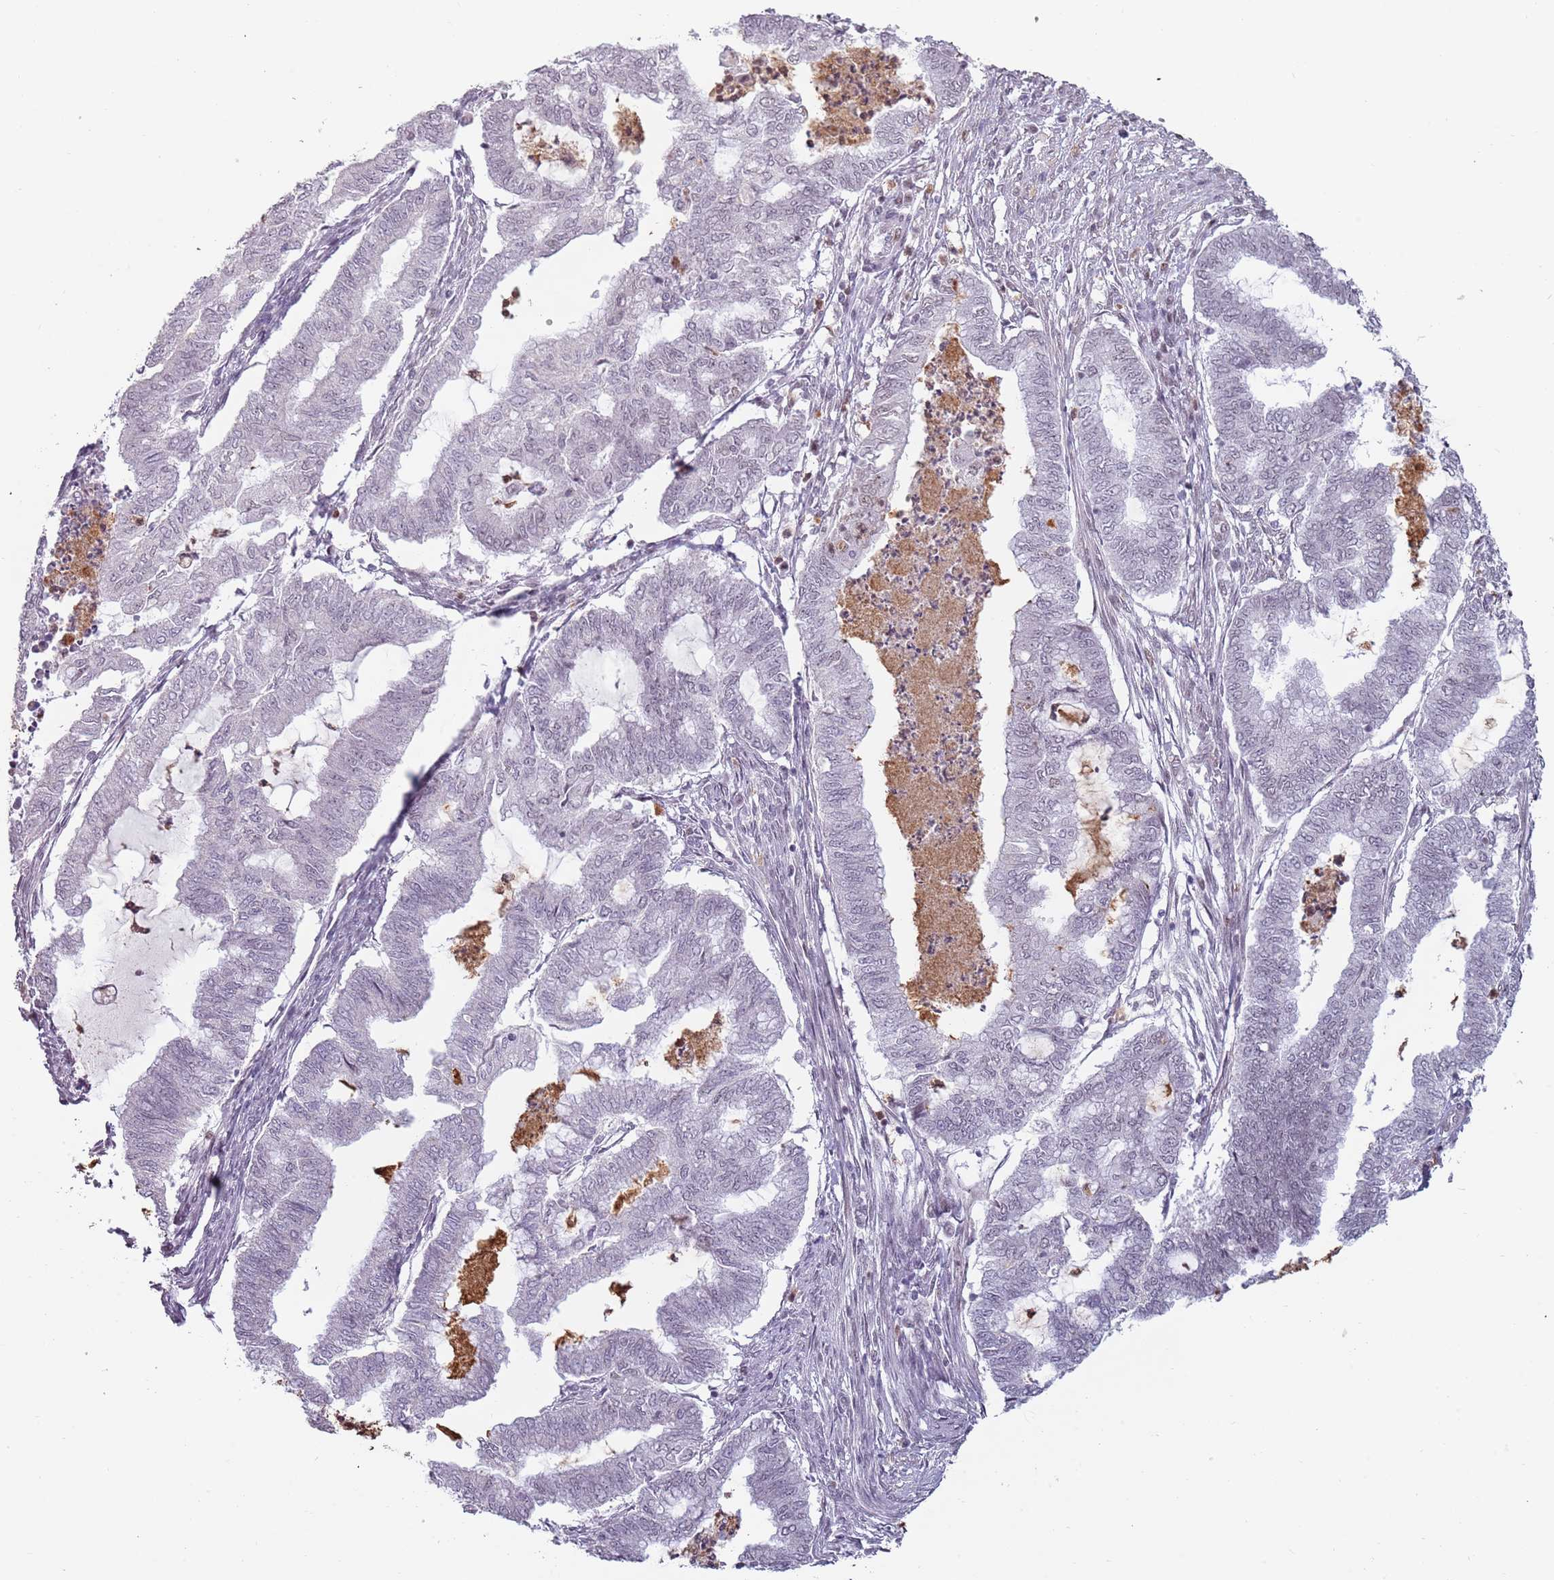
{"staining": {"intensity": "negative", "quantity": "none", "location": "none"}, "tissue": "endometrial cancer", "cell_type": "Tumor cells", "image_type": "cancer", "snomed": [{"axis": "morphology", "description": "Adenocarcinoma, NOS"}, {"axis": "topography", "description": "Endometrium"}], "caption": "Immunohistochemistry (IHC) histopathology image of human endometrial cancer stained for a protein (brown), which reveals no positivity in tumor cells.", "gene": "REXO4", "patient": {"sex": "female", "age": 79}}